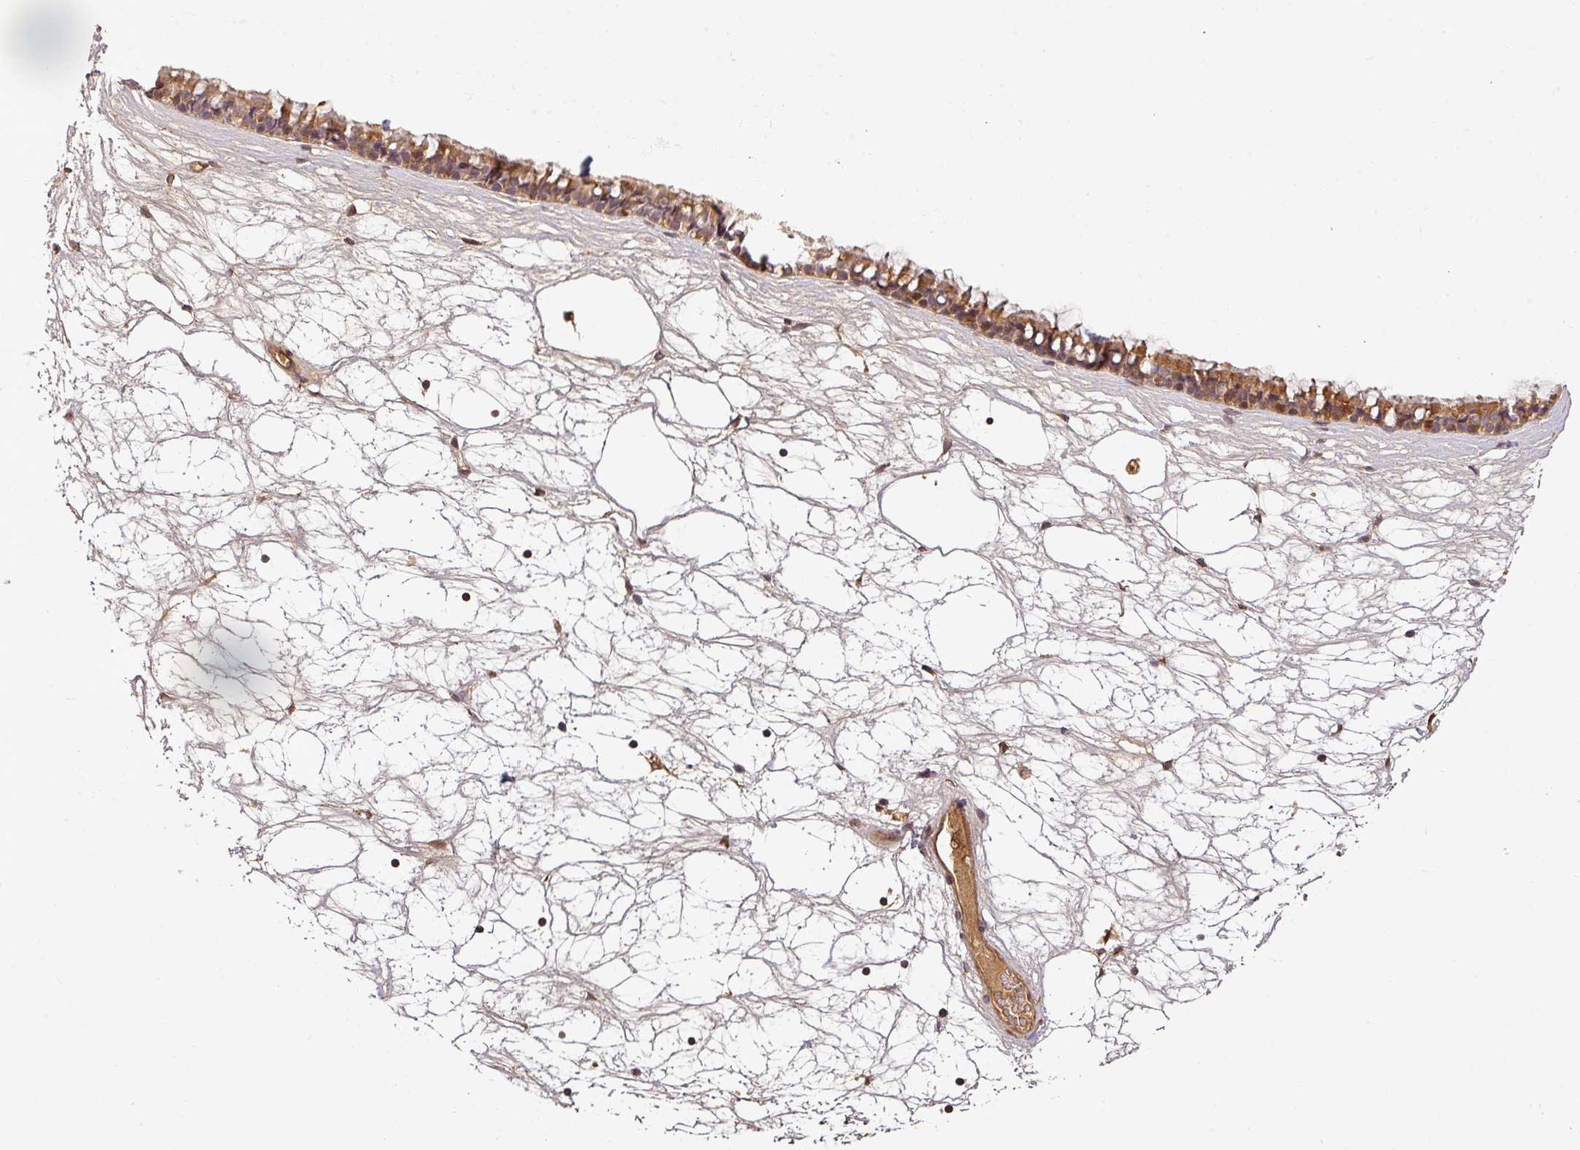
{"staining": {"intensity": "moderate", "quantity": ">75%", "location": "cytoplasmic/membranous"}, "tissue": "nasopharynx", "cell_type": "Respiratory epithelial cells", "image_type": "normal", "snomed": [{"axis": "morphology", "description": "Normal tissue, NOS"}, {"axis": "topography", "description": "Nasopharynx"}], "caption": "A brown stain labels moderate cytoplasmic/membranous staining of a protein in respiratory epithelial cells of benign human nasopharynx. (Stains: DAB in brown, nuclei in blue, Microscopy: brightfield microscopy at high magnification).", "gene": "BPIFB3", "patient": {"sex": "male", "age": 64}}